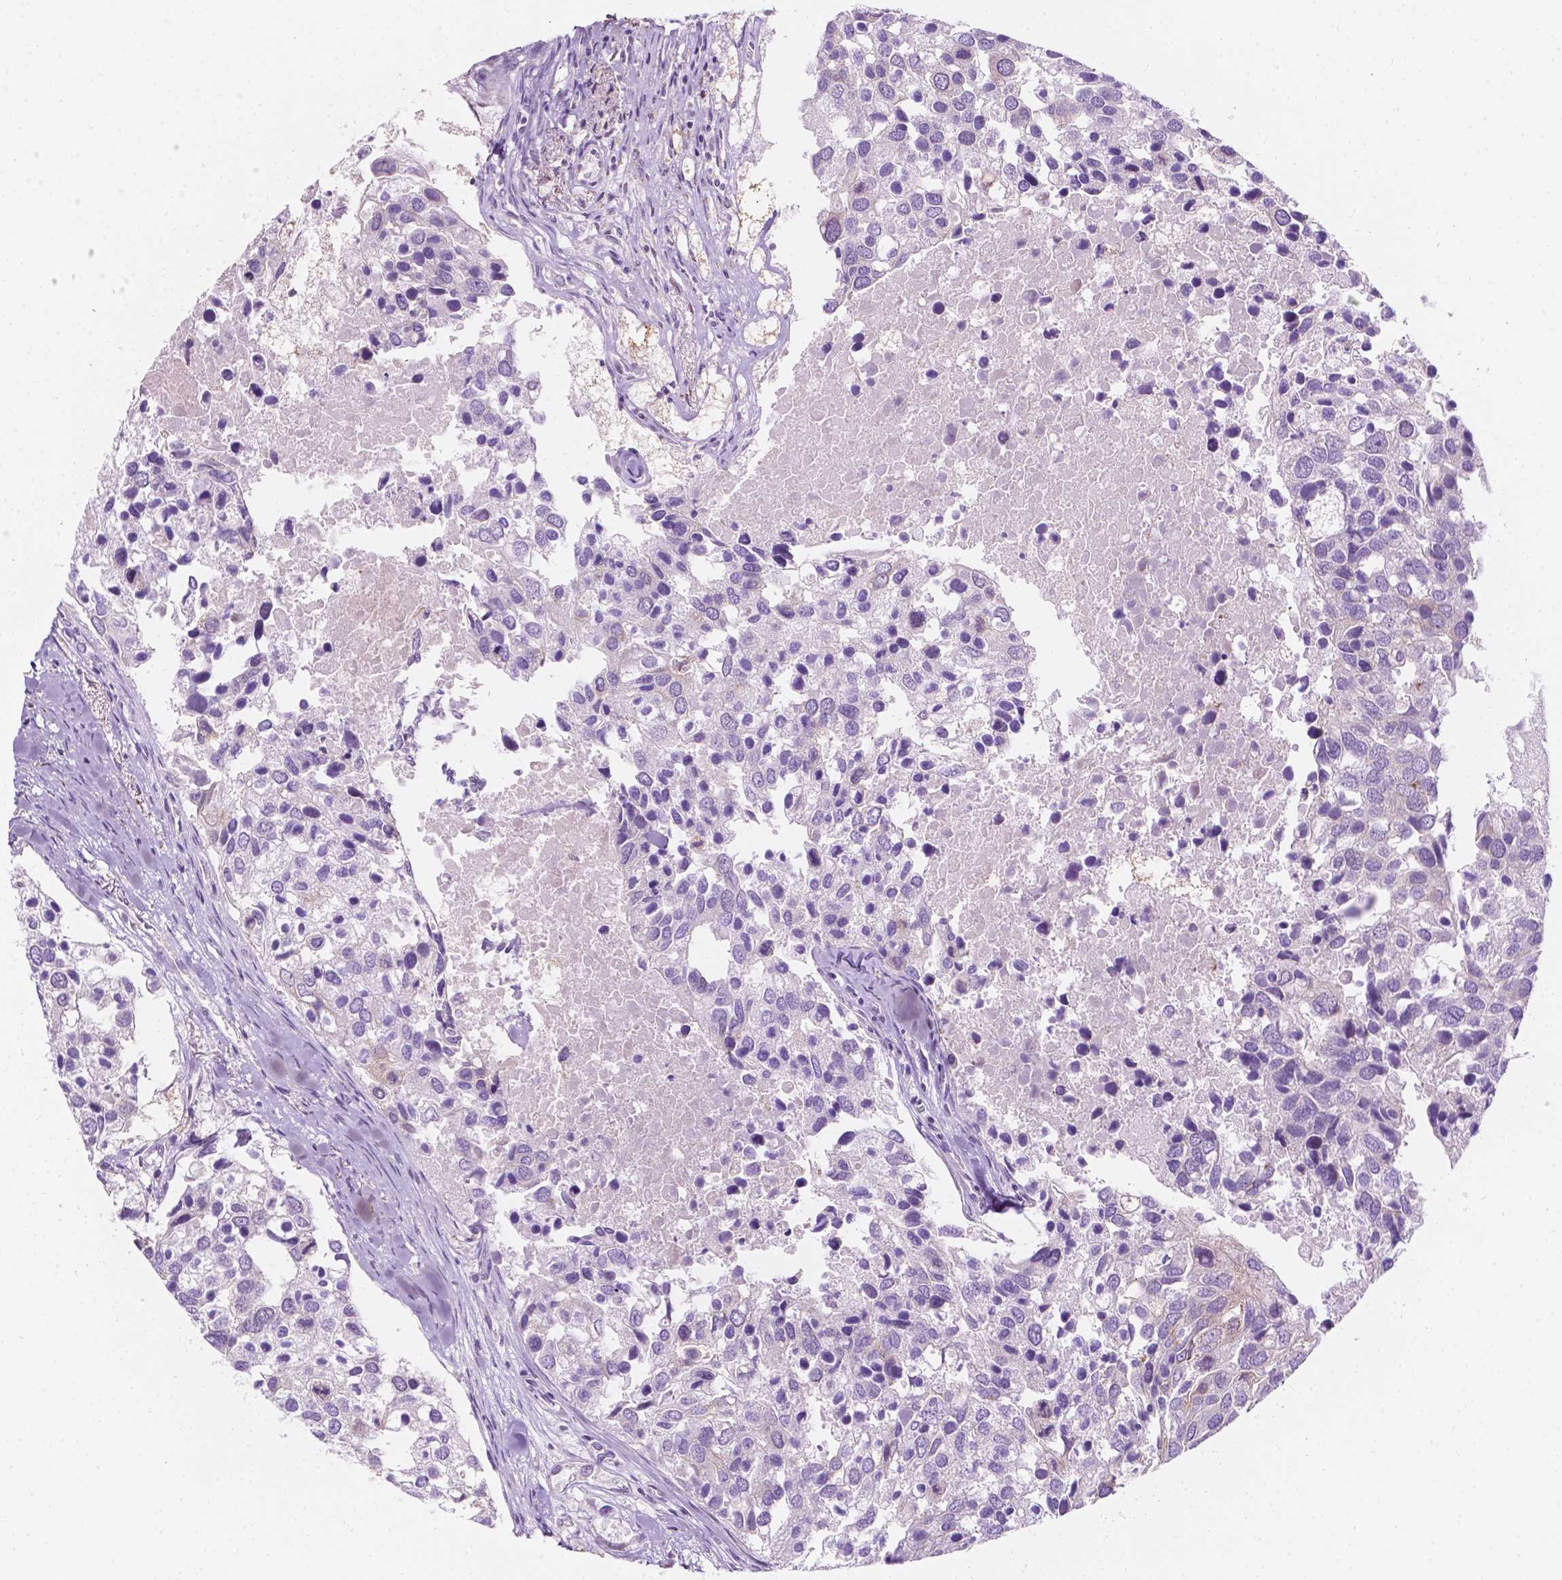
{"staining": {"intensity": "negative", "quantity": "none", "location": "none"}, "tissue": "breast cancer", "cell_type": "Tumor cells", "image_type": "cancer", "snomed": [{"axis": "morphology", "description": "Duct carcinoma"}, {"axis": "topography", "description": "Breast"}], "caption": "The histopathology image displays no staining of tumor cells in intraductal carcinoma (breast). (Immunohistochemistry, brightfield microscopy, high magnification).", "gene": "NOS1AP", "patient": {"sex": "female", "age": 83}}